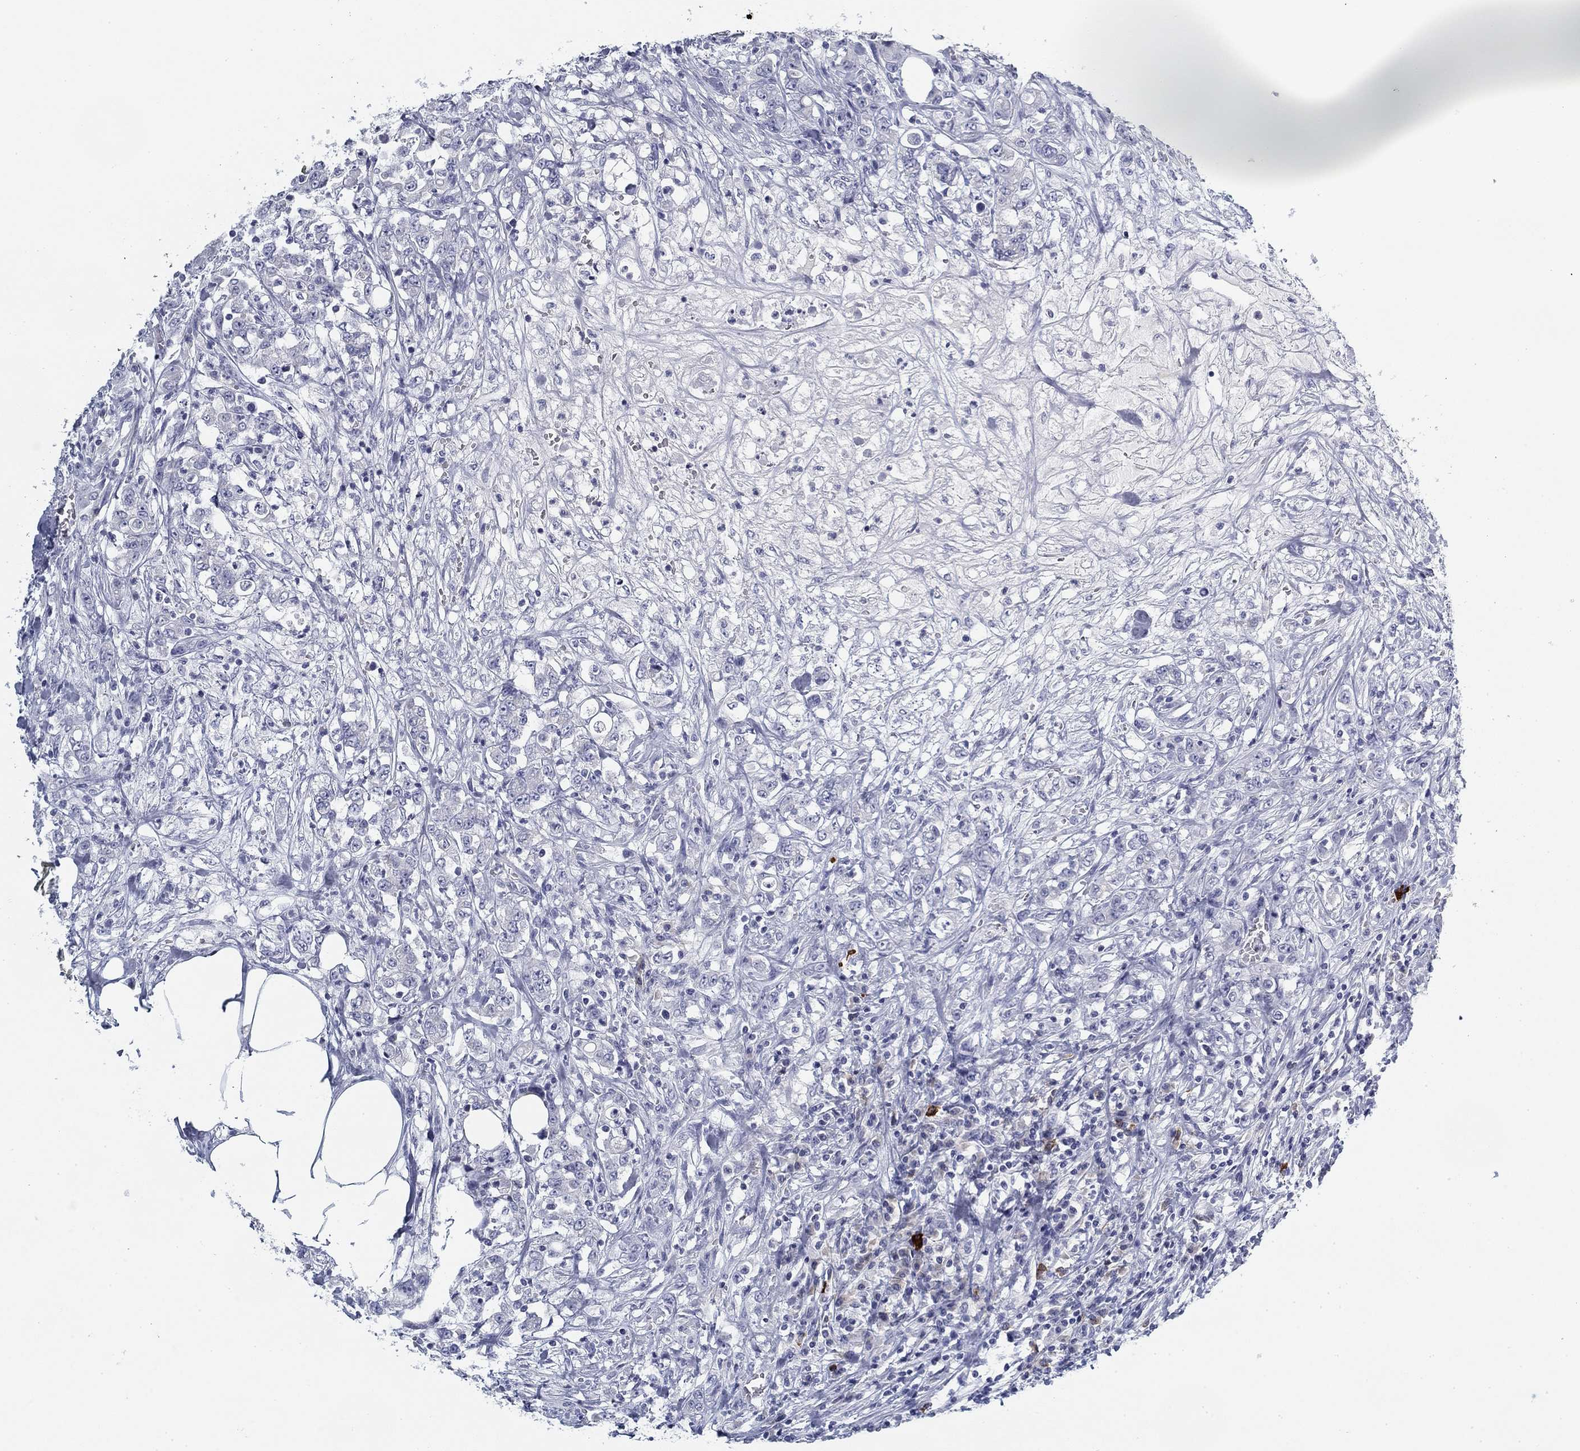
{"staining": {"intensity": "negative", "quantity": "none", "location": "none"}, "tissue": "colorectal cancer", "cell_type": "Tumor cells", "image_type": "cancer", "snomed": [{"axis": "morphology", "description": "Adenocarcinoma, NOS"}, {"axis": "topography", "description": "Colon"}], "caption": "Immunohistochemical staining of human colorectal cancer (adenocarcinoma) demonstrates no significant staining in tumor cells.", "gene": "CD79B", "patient": {"sex": "female", "age": 48}}